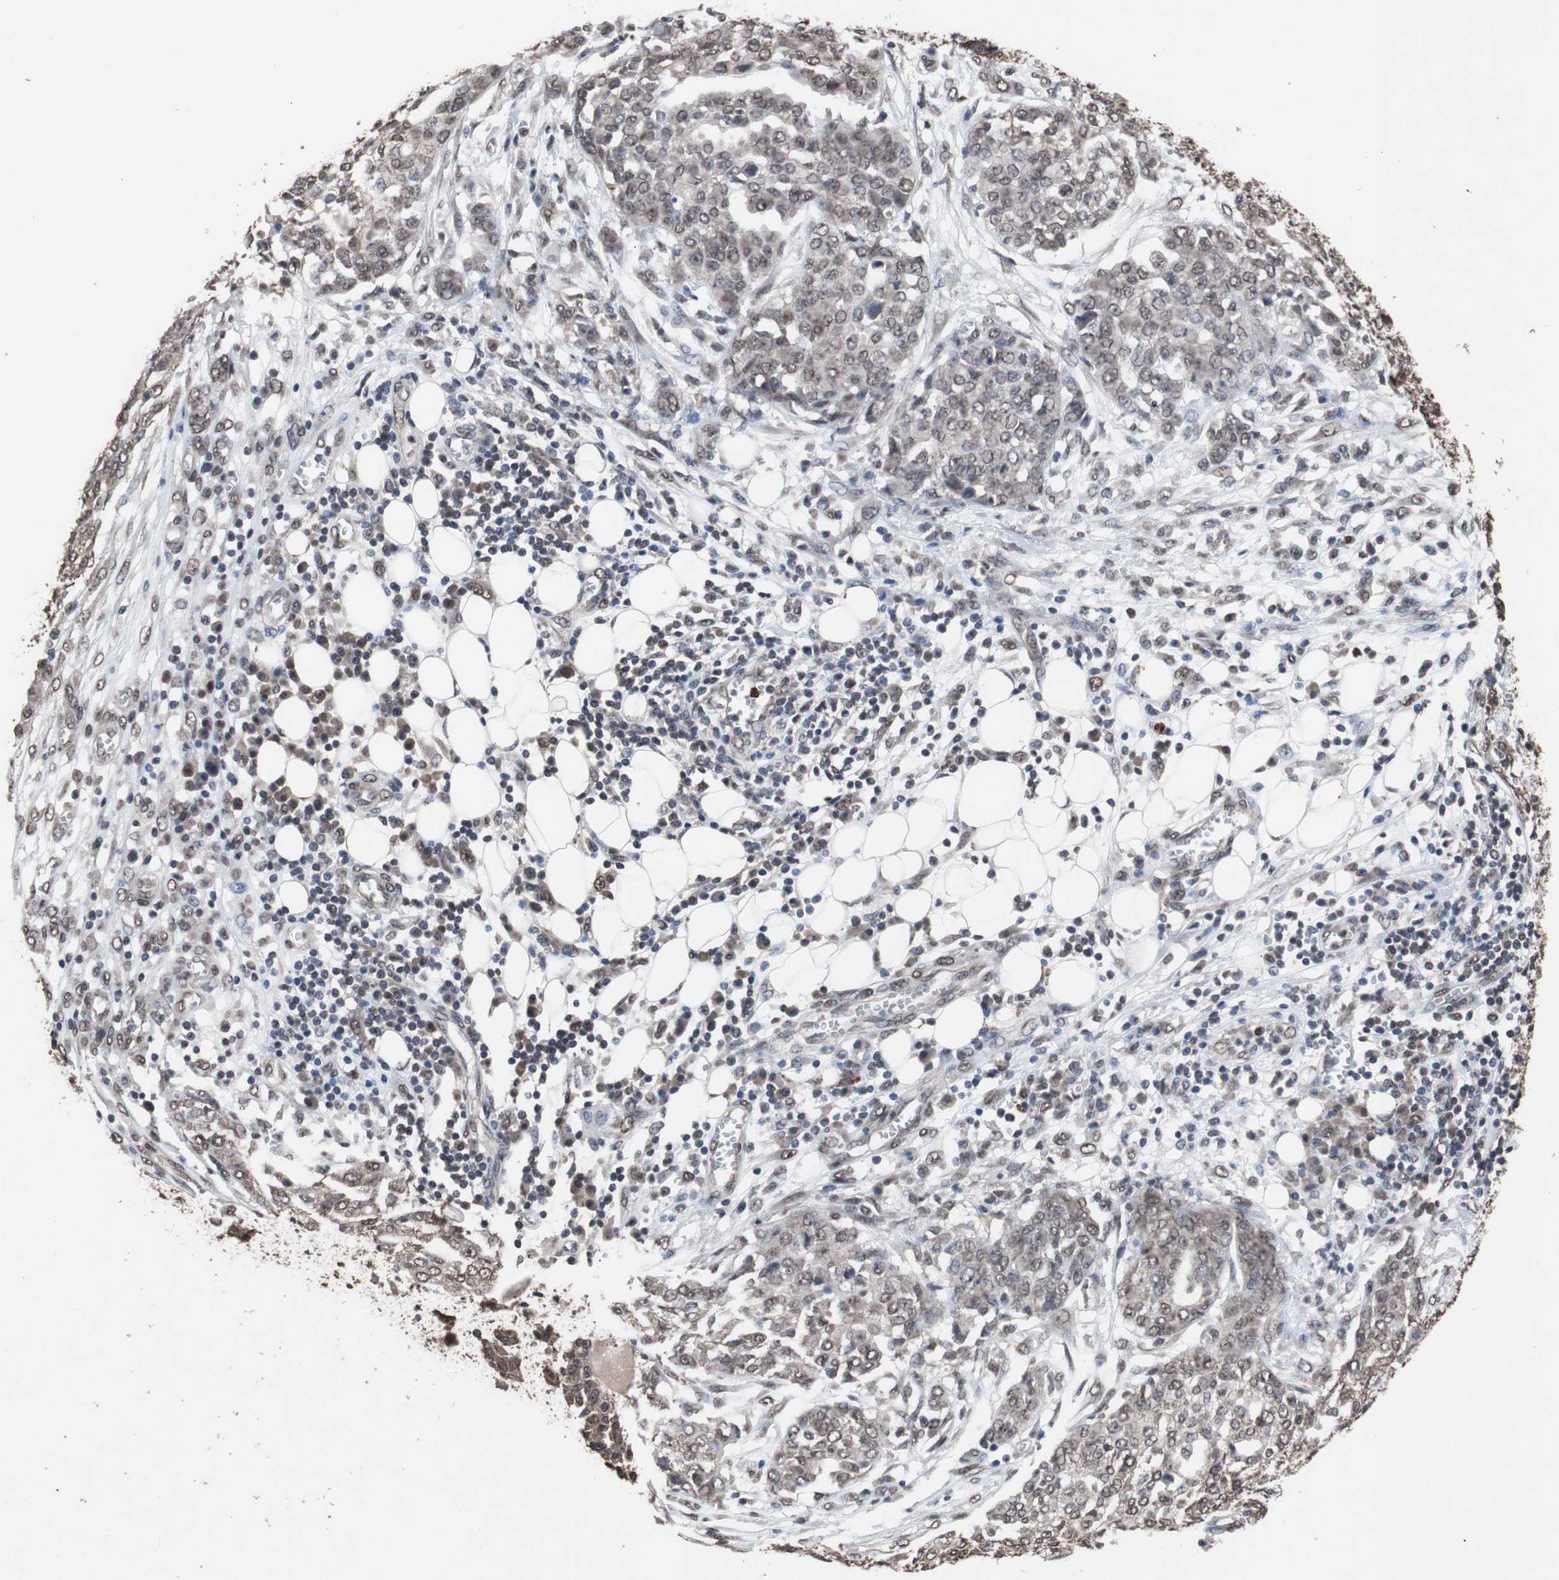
{"staining": {"intensity": "weak", "quantity": ">75%", "location": "nuclear"}, "tissue": "ovarian cancer", "cell_type": "Tumor cells", "image_type": "cancer", "snomed": [{"axis": "morphology", "description": "Cystadenocarcinoma, serous, NOS"}, {"axis": "topography", "description": "Soft tissue"}, {"axis": "topography", "description": "Ovary"}], "caption": "Immunohistochemistry (IHC) staining of serous cystadenocarcinoma (ovarian), which shows low levels of weak nuclear staining in approximately >75% of tumor cells indicating weak nuclear protein positivity. The staining was performed using DAB (3,3'-diaminobenzidine) (brown) for protein detection and nuclei were counterstained in hematoxylin (blue).", "gene": "MED27", "patient": {"sex": "female", "age": 57}}